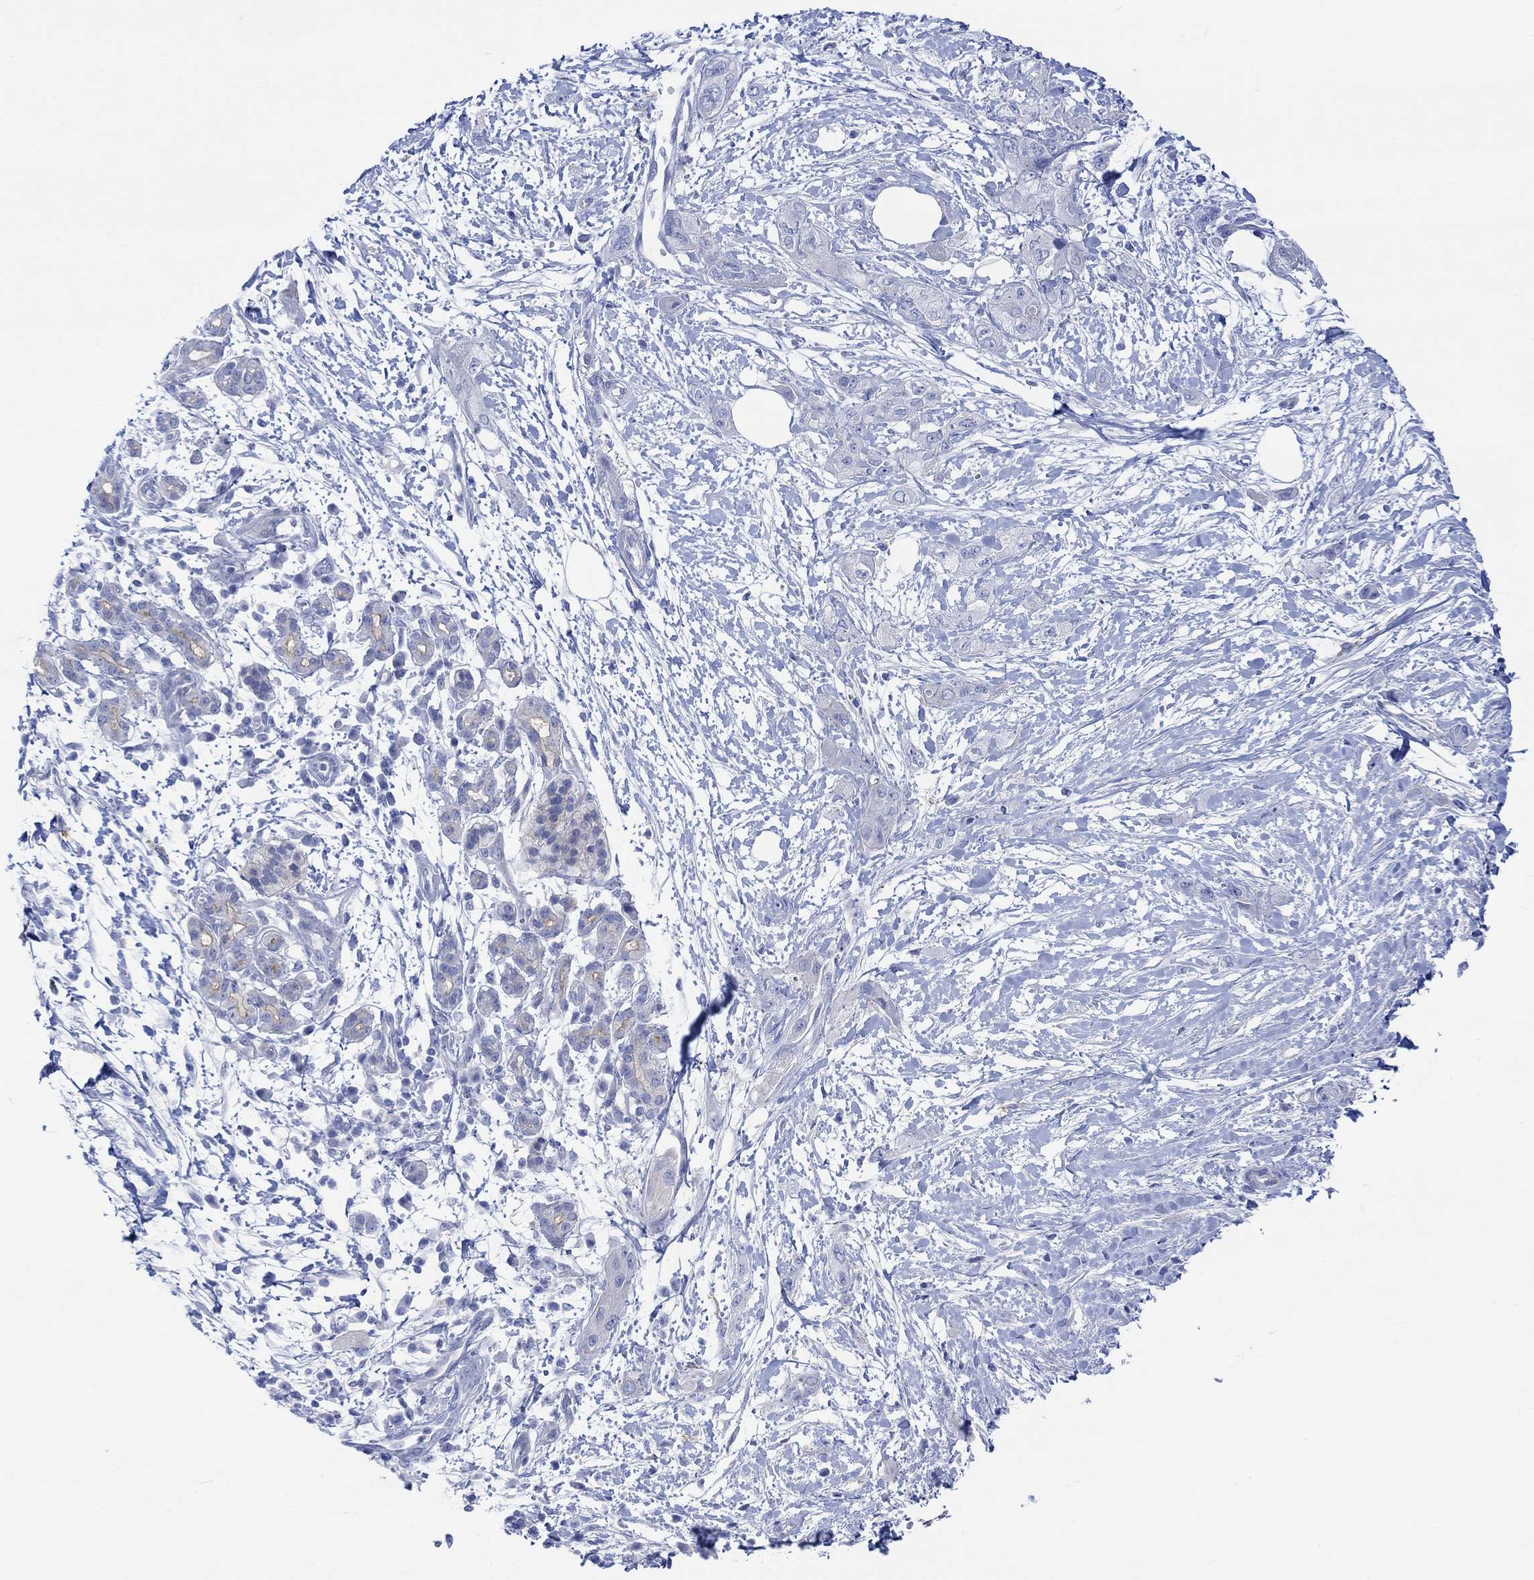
{"staining": {"intensity": "negative", "quantity": "none", "location": "none"}, "tissue": "pancreatic cancer", "cell_type": "Tumor cells", "image_type": "cancer", "snomed": [{"axis": "morphology", "description": "Adenocarcinoma, NOS"}, {"axis": "topography", "description": "Pancreas"}], "caption": "Adenocarcinoma (pancreatic) was stained to show a protein in brown. There is no significant expression in tumor cells.", "gene": "TLDC2", "patient": {"sex": "male", "age": 72}}